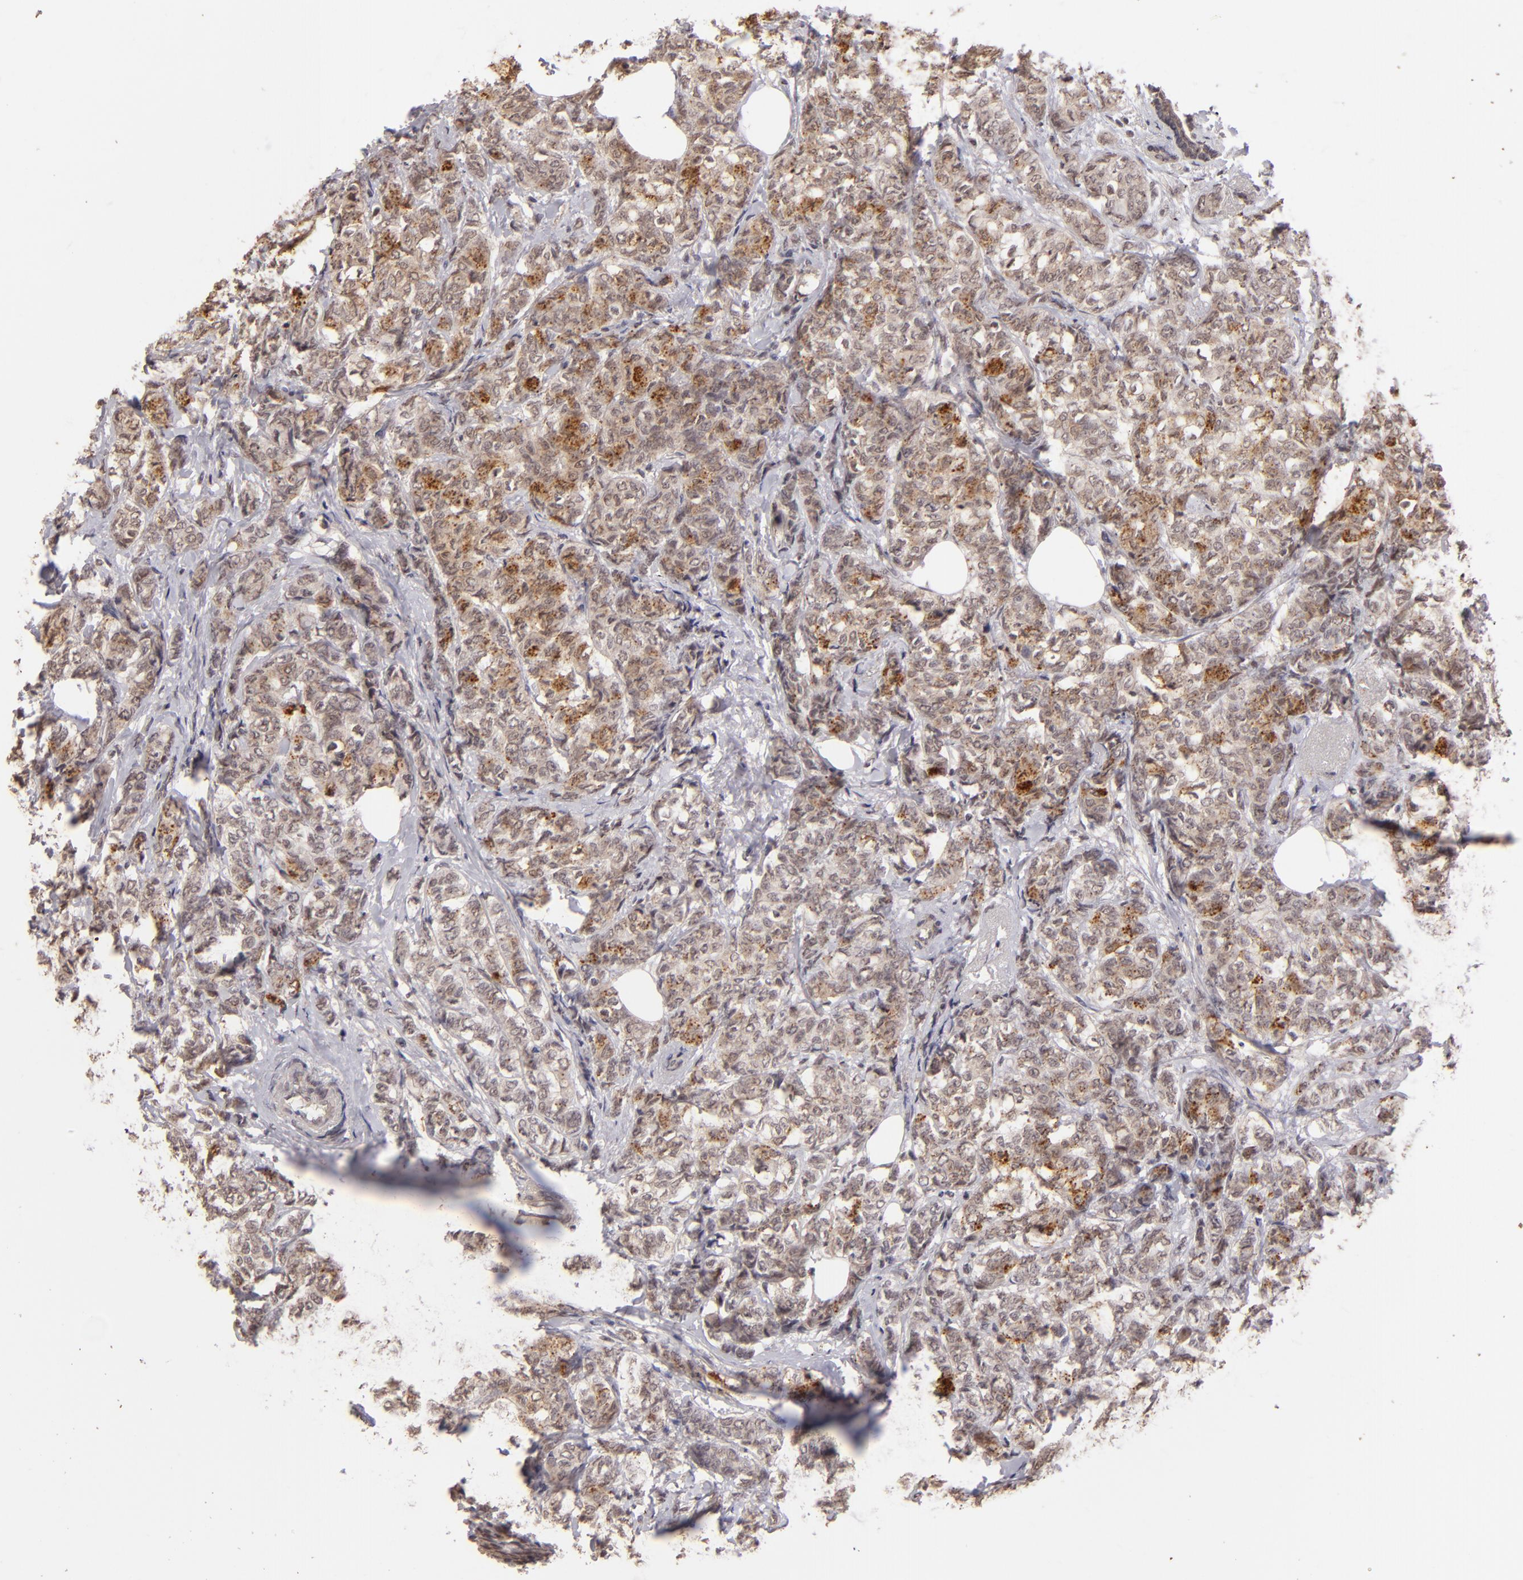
{"staining": {"intensity": "moderate", "quantity": ">75%", "location": "cytoplasmic/membranous"}, "tissue": "breast cancer", "cell_type": "Tumor cells", "image_type": "cancer", "snomed": [{"axis": "morphology", "description": "Lobular carcinoma"}, {"axis": "topography", "description": "Breast"}], "caption": "This is a histology image of immunohistochemistry staining of breast cancer (lobular carcinoma), which shows moderate expression in the cytoplasmic/membranous of tumor cells.", "gene": "DFFA", "patient": {"sex": "female", "age": 60}}